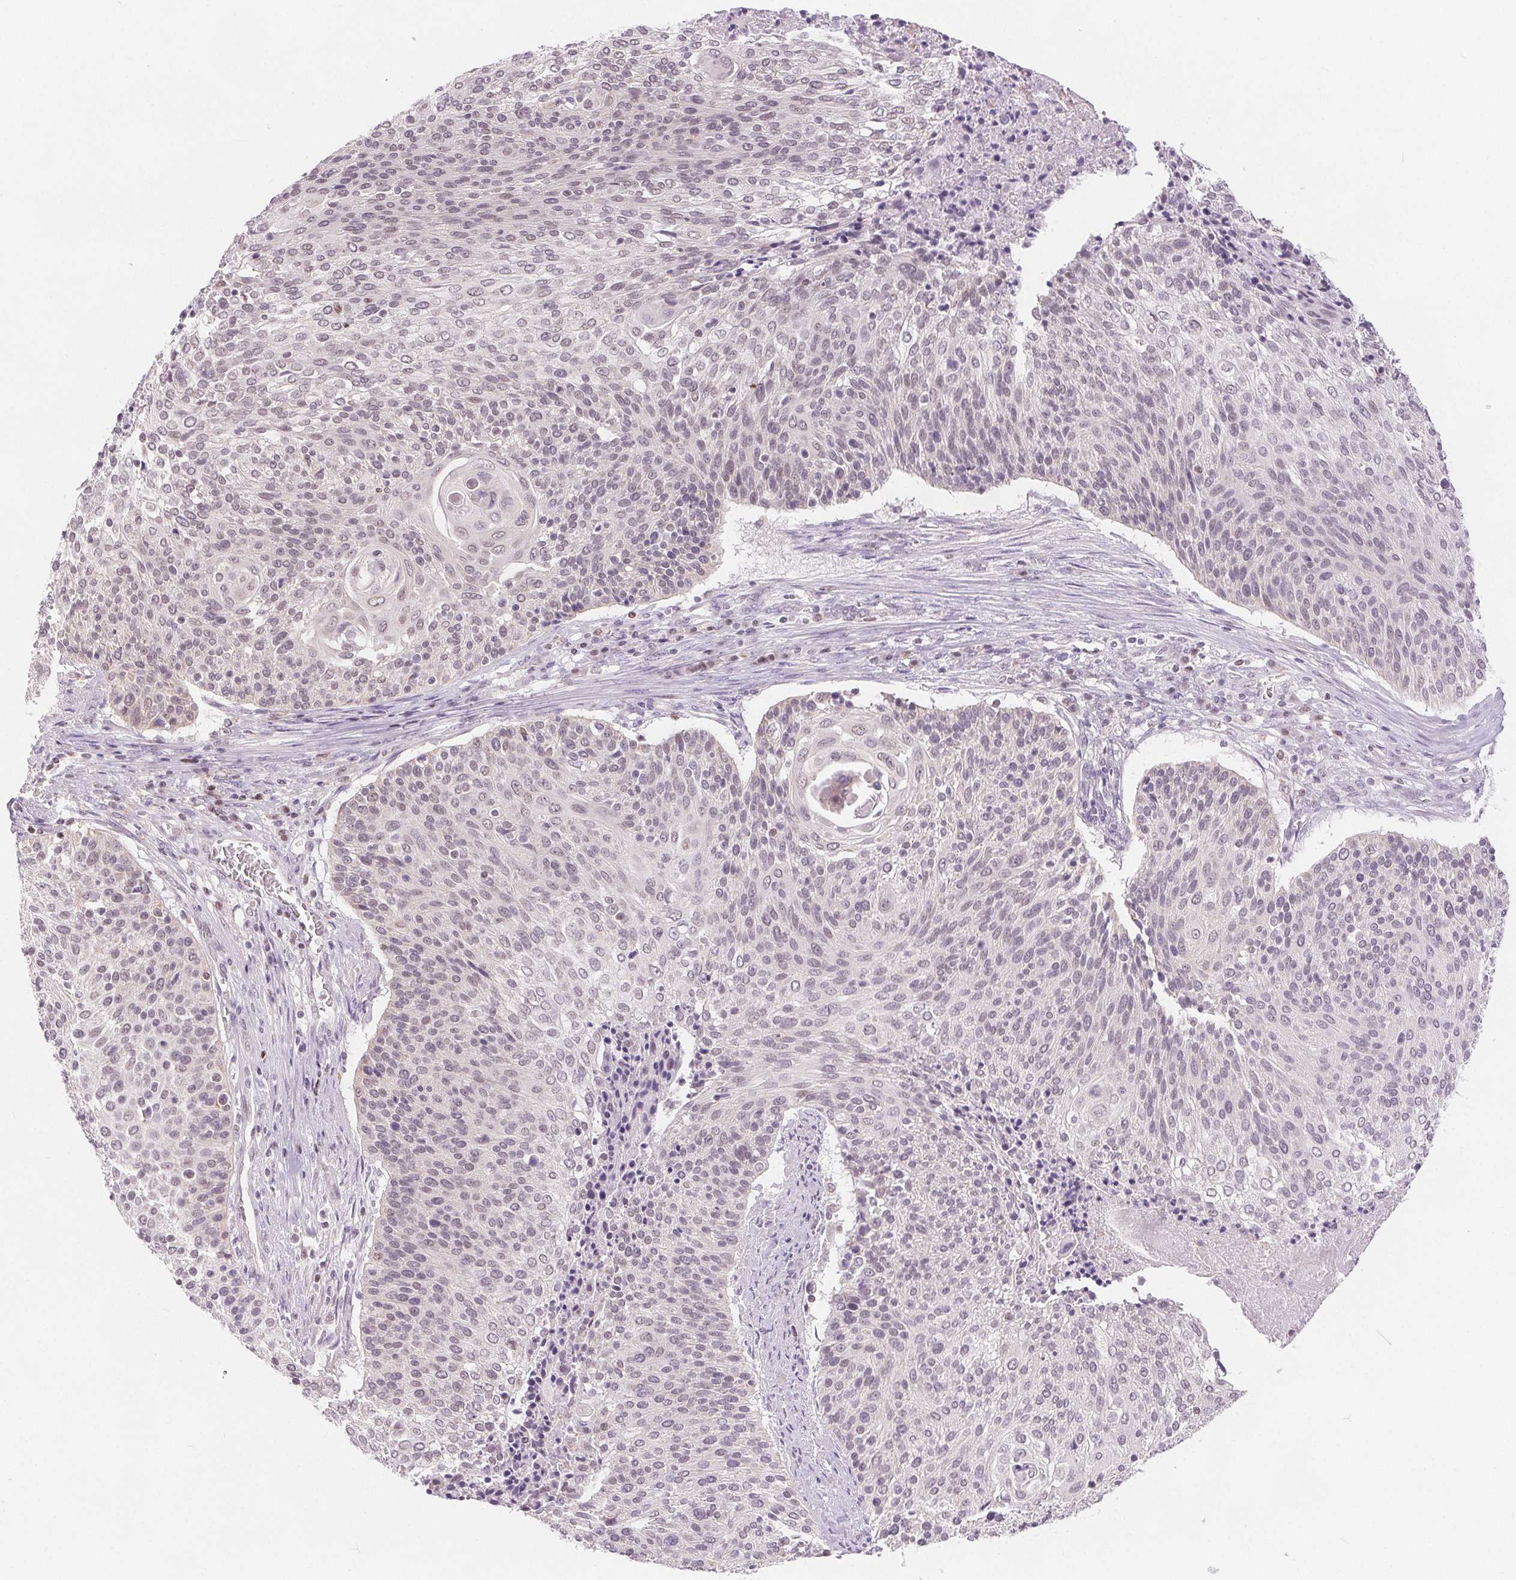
{"staining": {"intensity": "weak", "quantity": "<25%", "location": "nuclear"}, "tissue": "cervical cancer", "cell_type": "Tumor cells", "image_type": "cancer", "snomed": [{"axis": "morphology", "description": "Squamous cell carcinoma, NOS"}, {"axis": "topography", "description": "Cervix"}], "caption": "Squamous cell carcinoma (cervical) was stained to show a protein in brown. There is no significant positivity in tumor cells. (DAB immunohistochemistry (IHC), high magnification).", "gene": "POU2F2", "patient": {"sex": "female", "age": 31}}